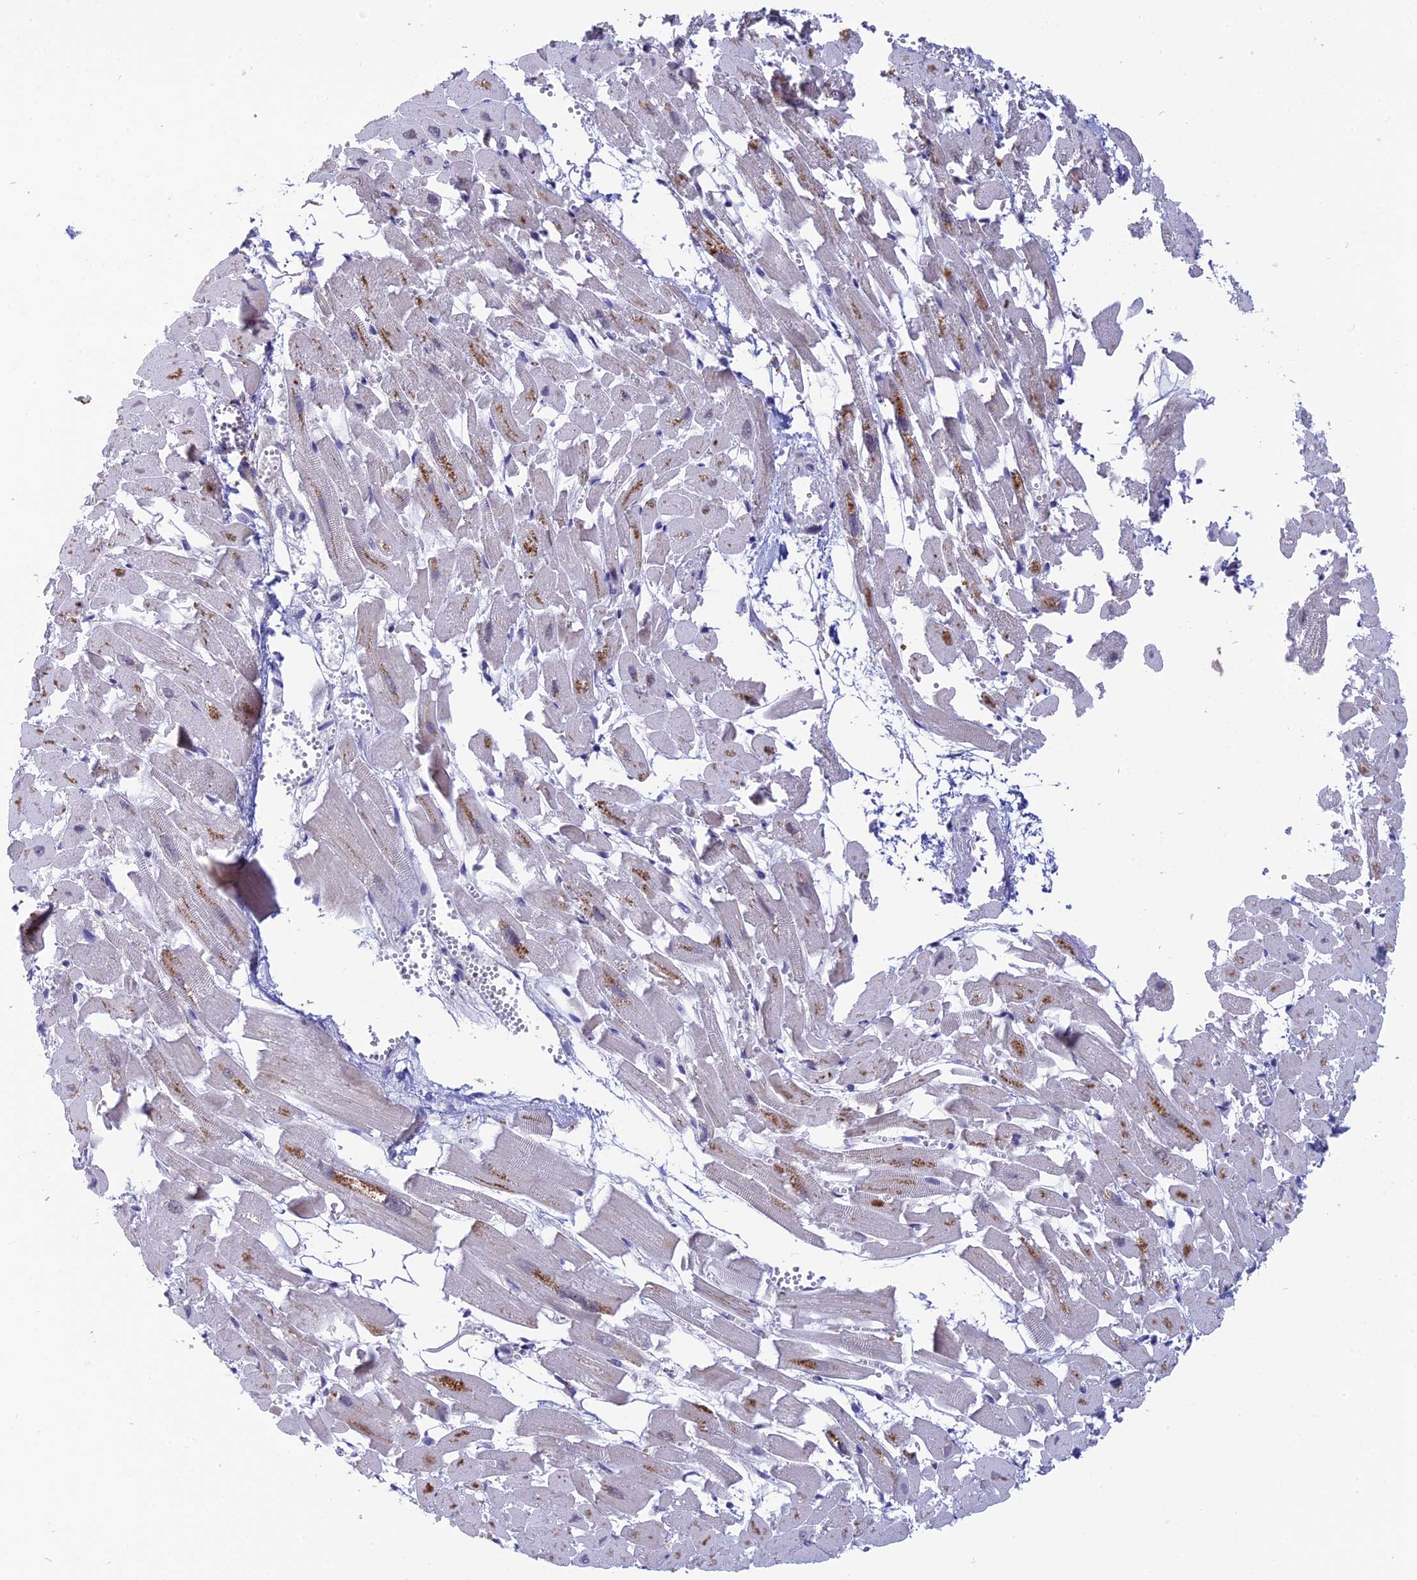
{"staining": {"intensity": "weak", "quantity": "<25%", "location": "nuclear"}, "tissue": "heart muscle", "cell_type": "Cardiomyocytes", "image_type": "normal", "snomed": [{"axis": "morphology", "description": "Normal tissue, NOS"}, {"axis": "topography", "description": "Heart"}], "caption": "Heart muscle stained for a protein using immunohistochemistry reveals no staining cardiomyocytes.", "gene": "KCTD14", "patient": {"sex": "female", "age": 64}}